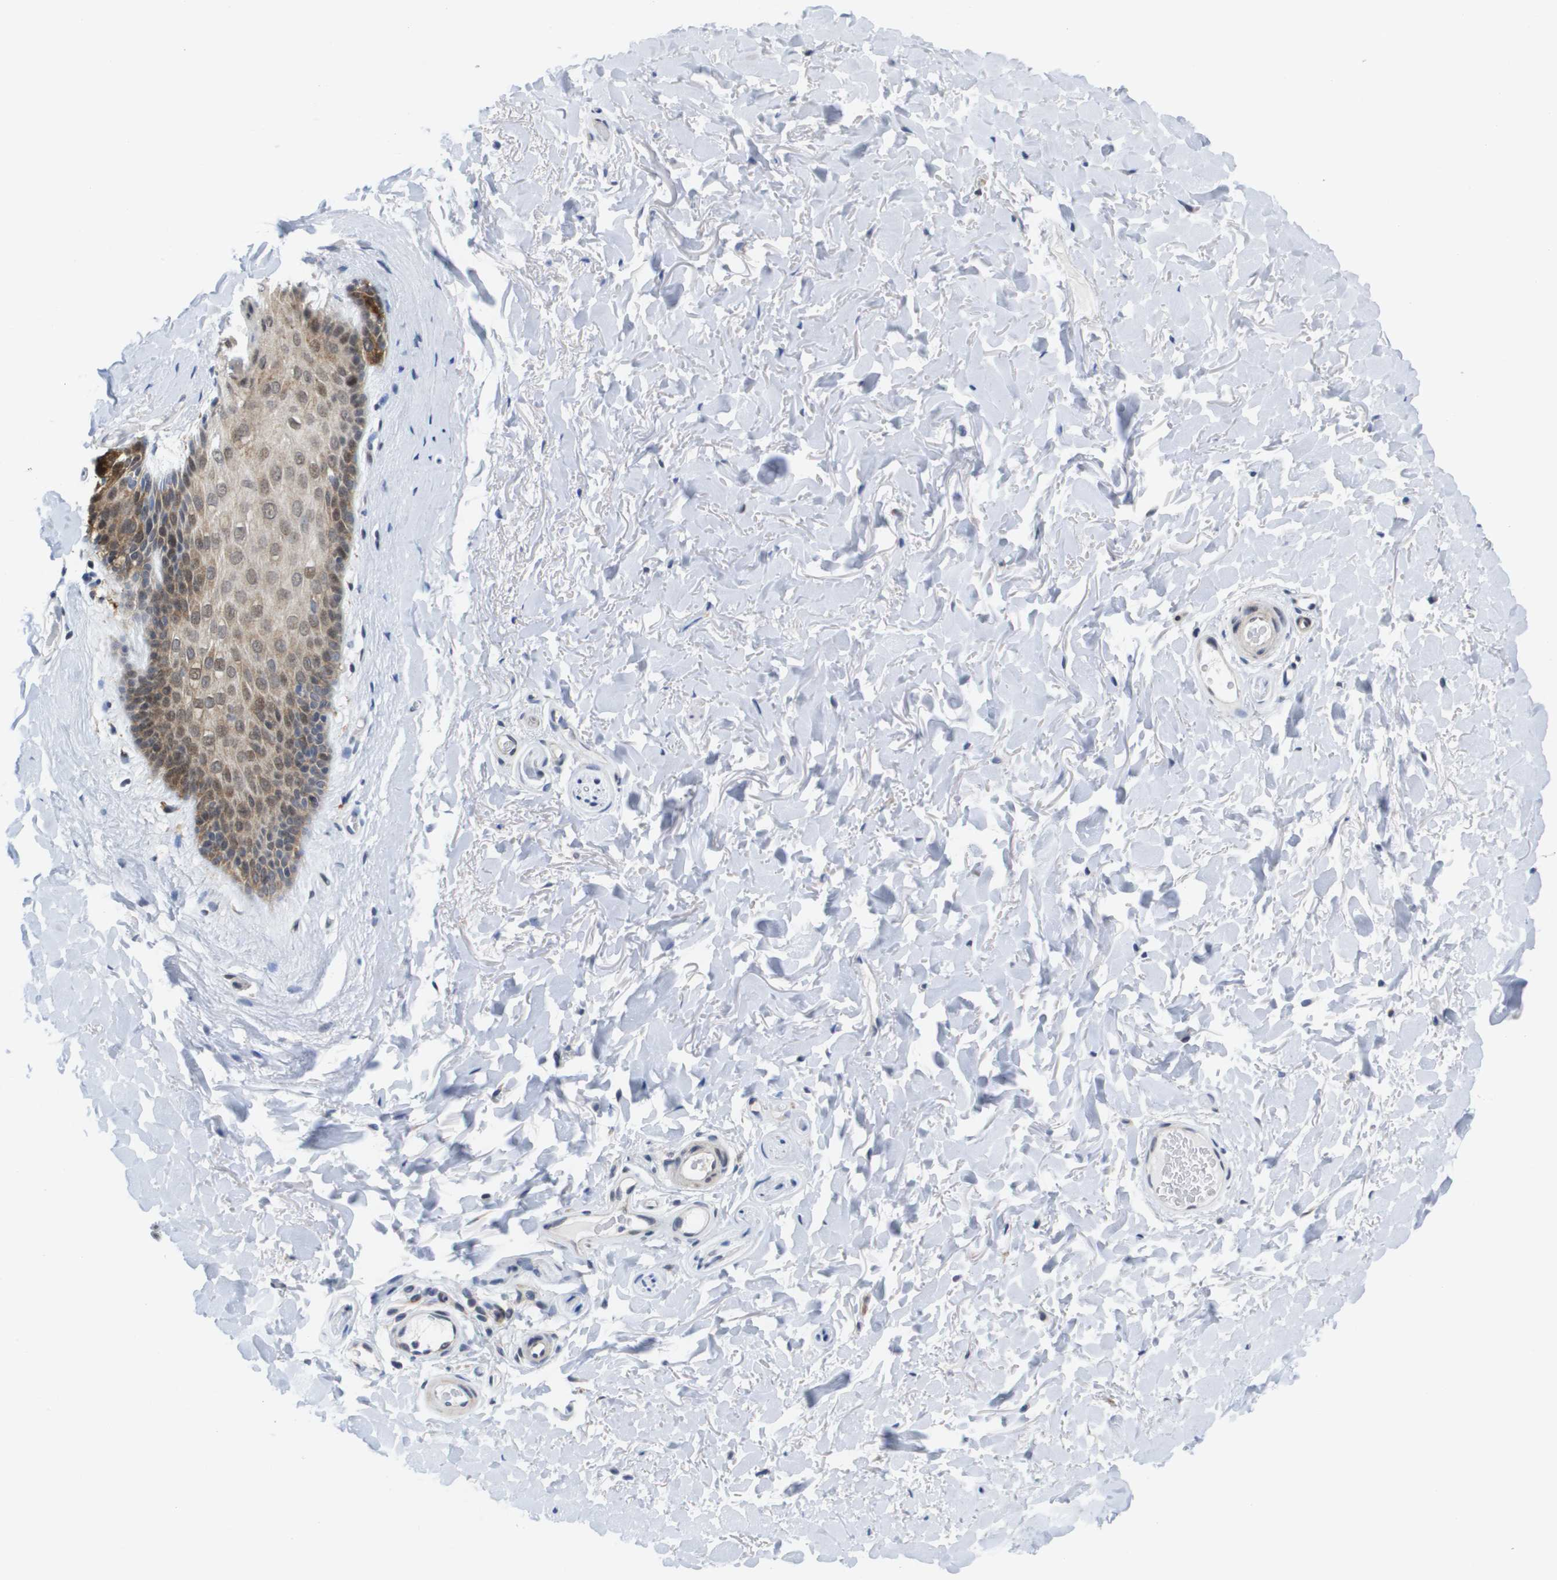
{"staining": {"intensity": "moderate", "quantity": "25%-75%", "location": "cytoplasmic/membranous,nuclear"}, "tissue": "skin", "cell_type": "Epidermal cells", "image_type": "normal", "snomed": [{"axis": "morphology", "description": "Normal tissue, NOS"}, {"axis": "topography", "description": "Anal"}], "caption": "This is an image of immunohistochemistry (IHC) staining of normal skin, which shows moderate expression in the cytoplasmic/membranous,nuclear of epidermal cells.", "gene": "FKBP4", "patient": {"sex": "male", "age": 74}}